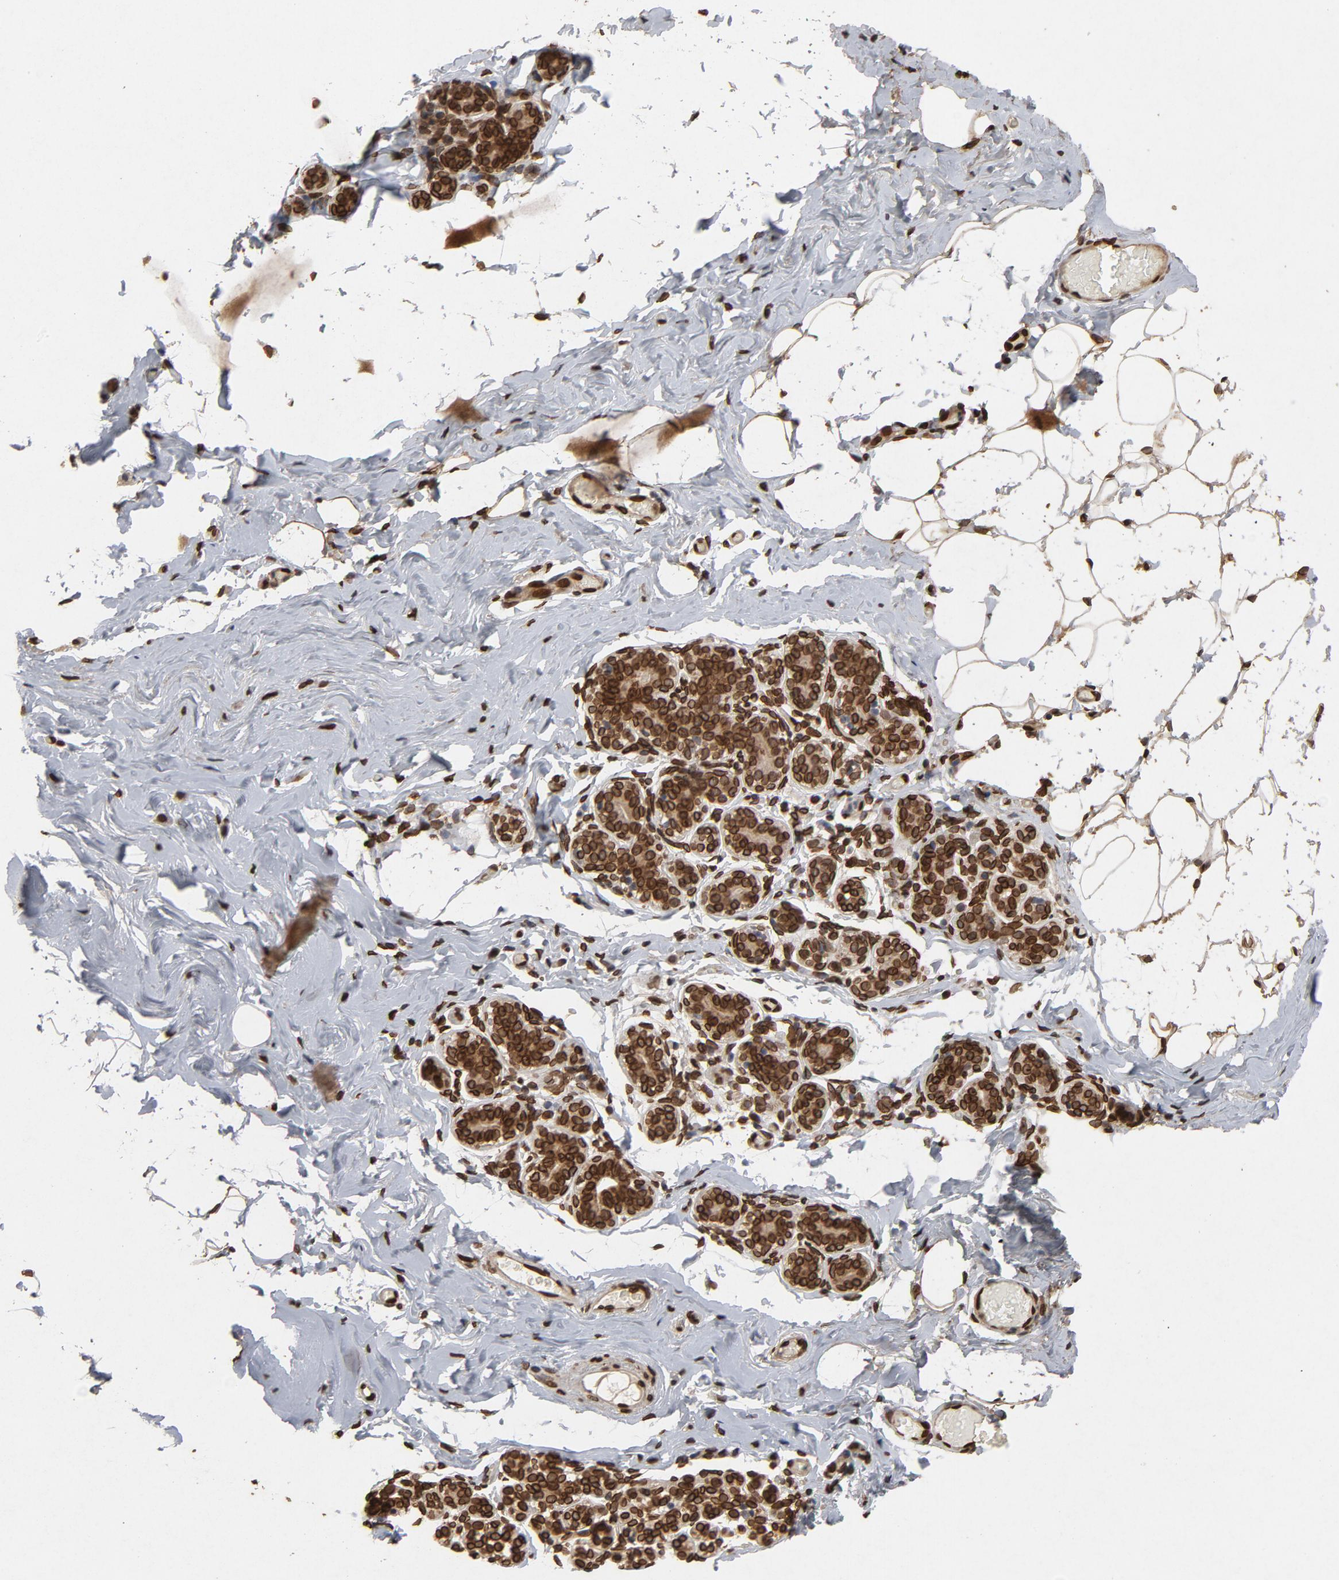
{"staining": {"intensity": "strong", "quantity": ">75%", "location": "cytoplasmic/membranous,nuclear"}, "tissue": "breast", "cell_type": "Adipocytes", "image_type": "normal", "snomed": [{"axis": "morphology", "description": "Normal tissue, NOS"}, {"axis": "topography", "description": "Breast"}, {"axis": "topography", "description": "Soft tissue"}], "caption": "Strong cytoplasmic/membranous,nuclear expression is seen in about >75% of adipocytes in unremarkable breast.", "gene": "LMNA", "patient": {"sex": "female", "age": 75}}